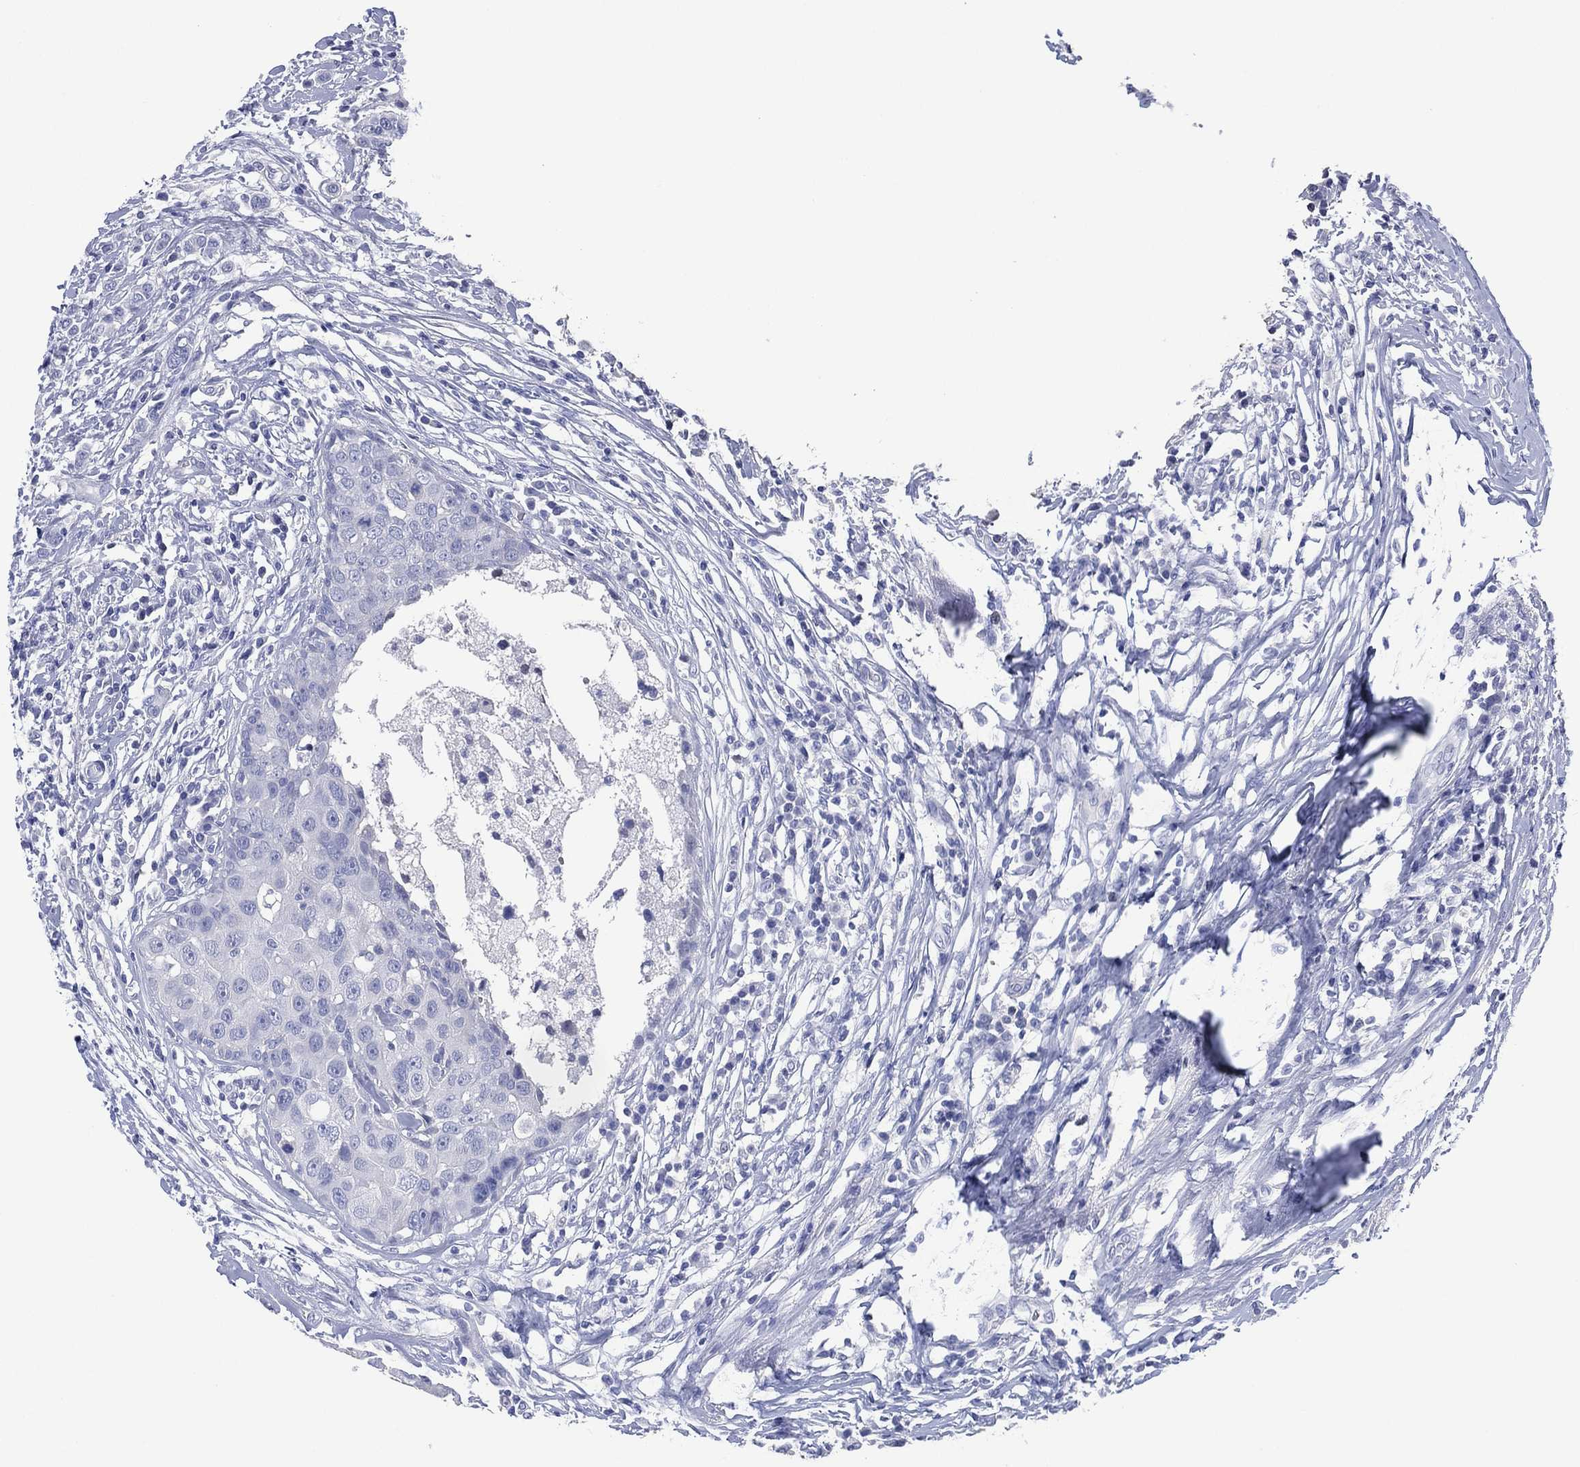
{"staining": {"intensity": "negative", "quantity": "none", "location": "none"}, "tissue": "breast cancer", "cell_type": "Tumor cells", "image_type": "cancer", "snomed": [{"axis": "morphology", "description": "Duct carcinoma"}, {"axis": "topography", "description": "Breast"}], "caption": "There is no significant positivity in tumor cells of breast cancer (intraductal carcinoma).", "gene": "TMEM247", "patient": {"sex": "female", "age": 27}}